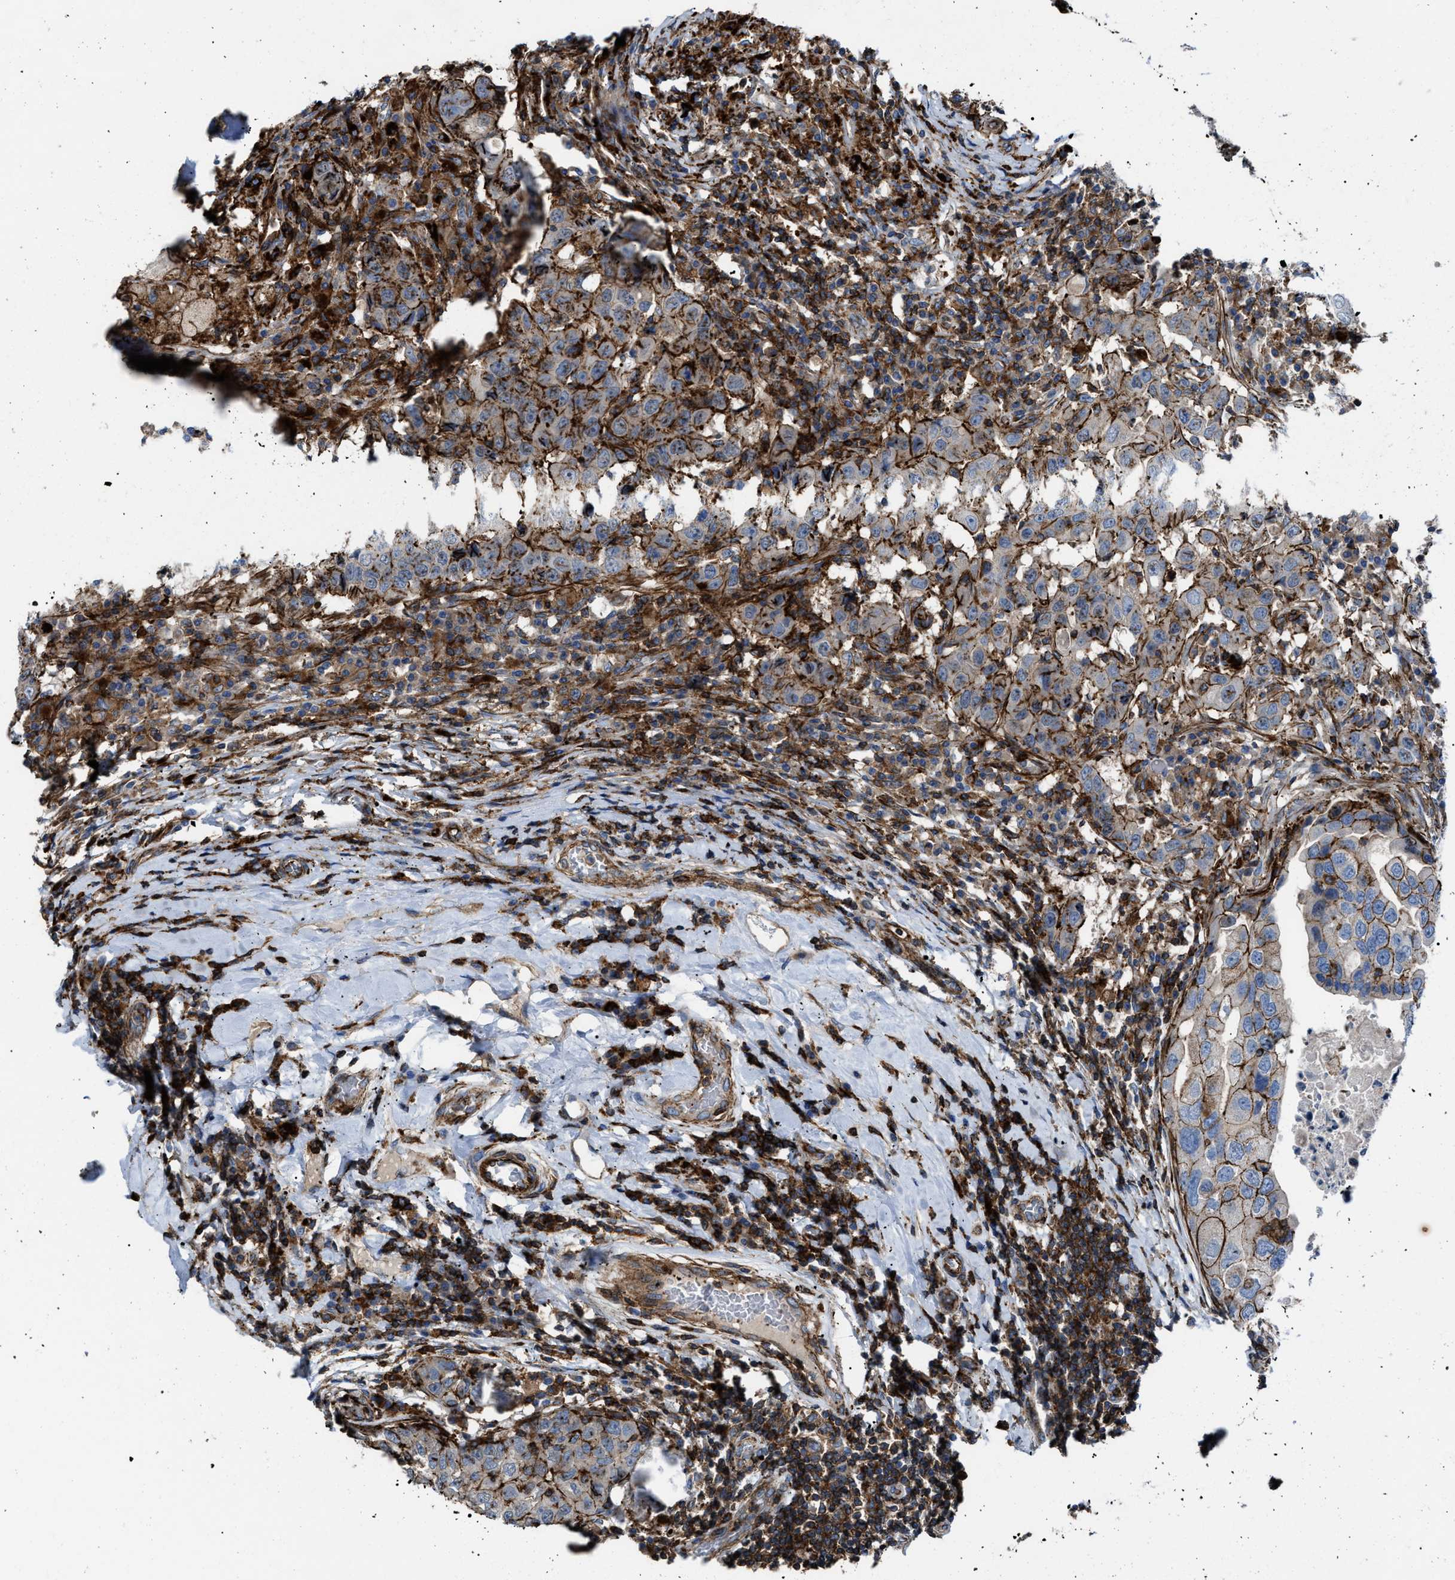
{"staining": {"intensity": "moderate", "quantity": ">75%", "location": "cytoplasmic/membranous"}, "tissue": "breast cancer", "cell_type": "Tumor cells", "image_type": "cancer", "snomed": [{"axis": "morphology", "description": "Duct carcinoma"}, {"axis": "topography", "description": "Breast"}], "caption": "Moderate cytoplasmic/membranous staining for a protein is appreciated in approximately >75% of tumor cells of breast invasive ductal carcinoma using immunohistochemistry.", "gene": "AGPAT2", "patient": {"sex": "female", "age": 27}}